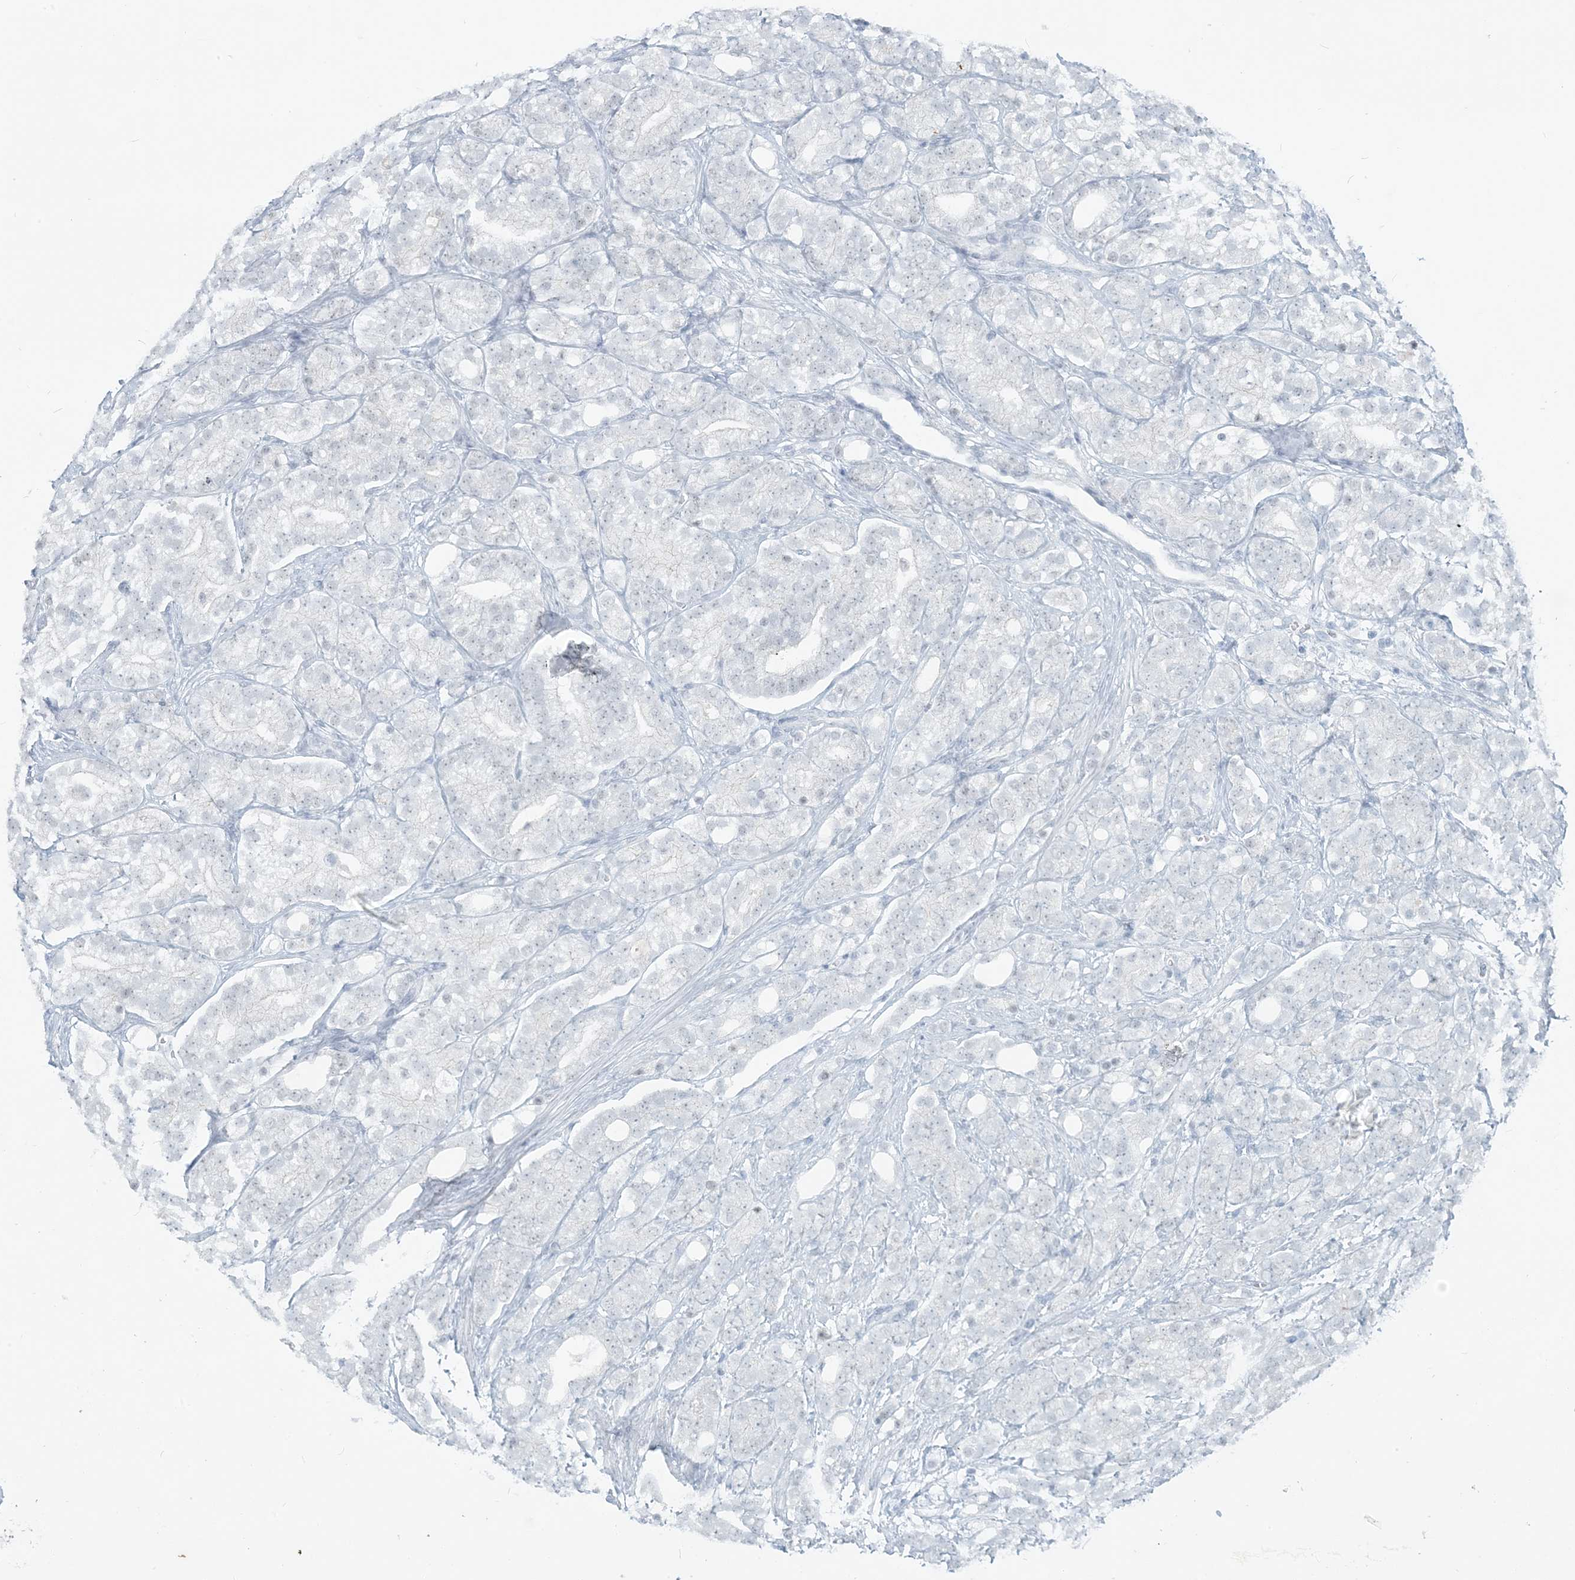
{"staining": {"intensity": "negative", "quantity": "none", "location": "none"}, "tissue": "prostate cancer", "cell_type": "Tumor cells", "image_type": "cancer", "snomed": [{"axis": "morphology", "description": "Adenocarcinoma, High grade"}, {"axis": "topography", "description": "Prostate"}], "caption": "Prostate cancer stained for a protein using IHC shows no positivity tumor cells.", "gene": "SCML1", "patient": {"sex": "male", "age": 57}}